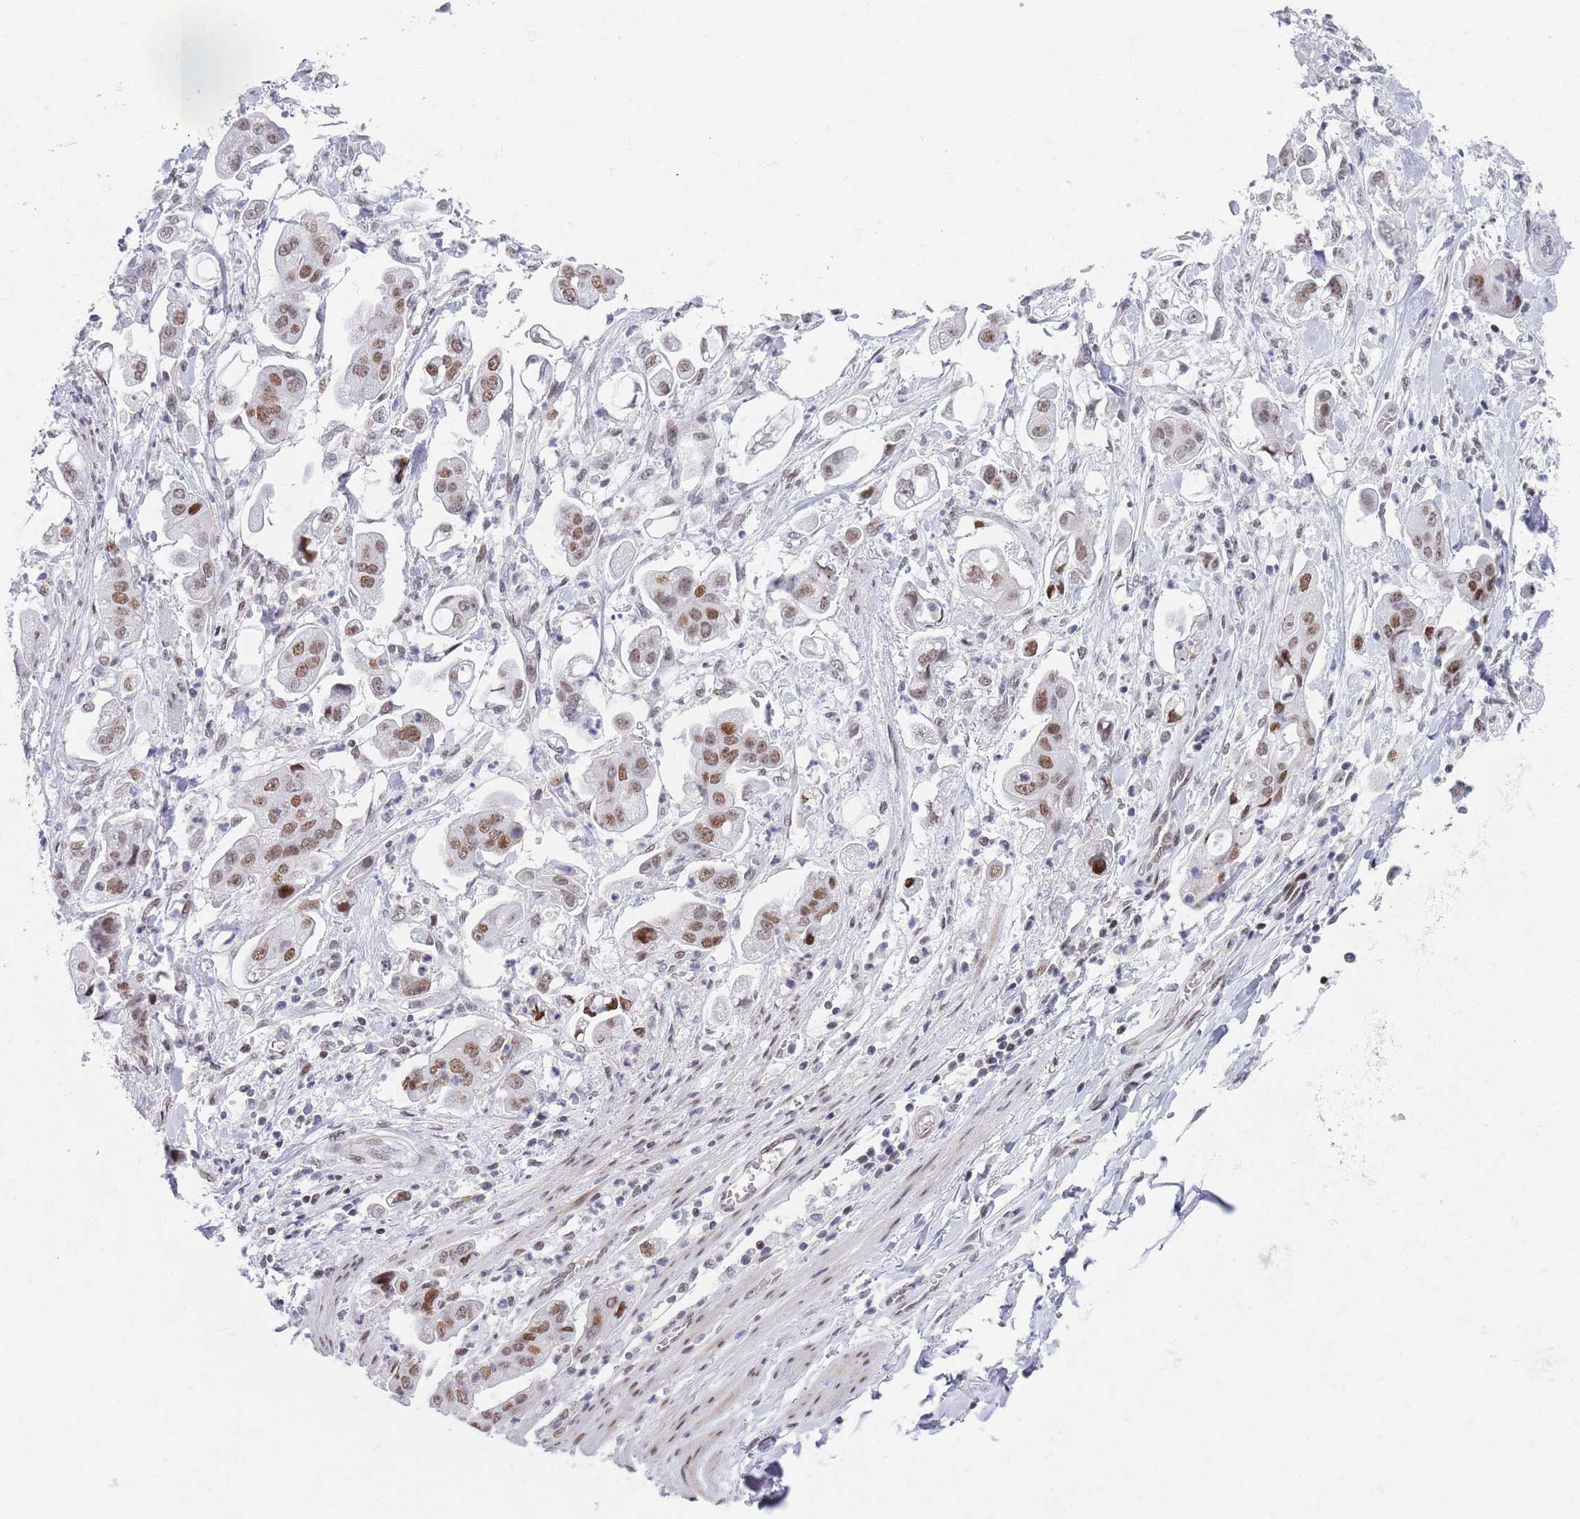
{"staining": {"intensity": "moderate", "quantity": ">75%", "location": "nuclear"}, "tissue": "stomach cancer", "cell_type": "Tumor cells", "image_type": "cancer", "snomed": [{"axis": "morphology", "description": "Adenocarcinoma, NOS"}, {"axis": "topography", "description": "Stomach"}], "caption": "Immunohistochemistry of stomach cancer demonstrates medium levels of moderate nuclear positivity in approximately >75% of tumor cells.", "gene": "ZNF382", "patient": {"sex": "male", "age": 62}}